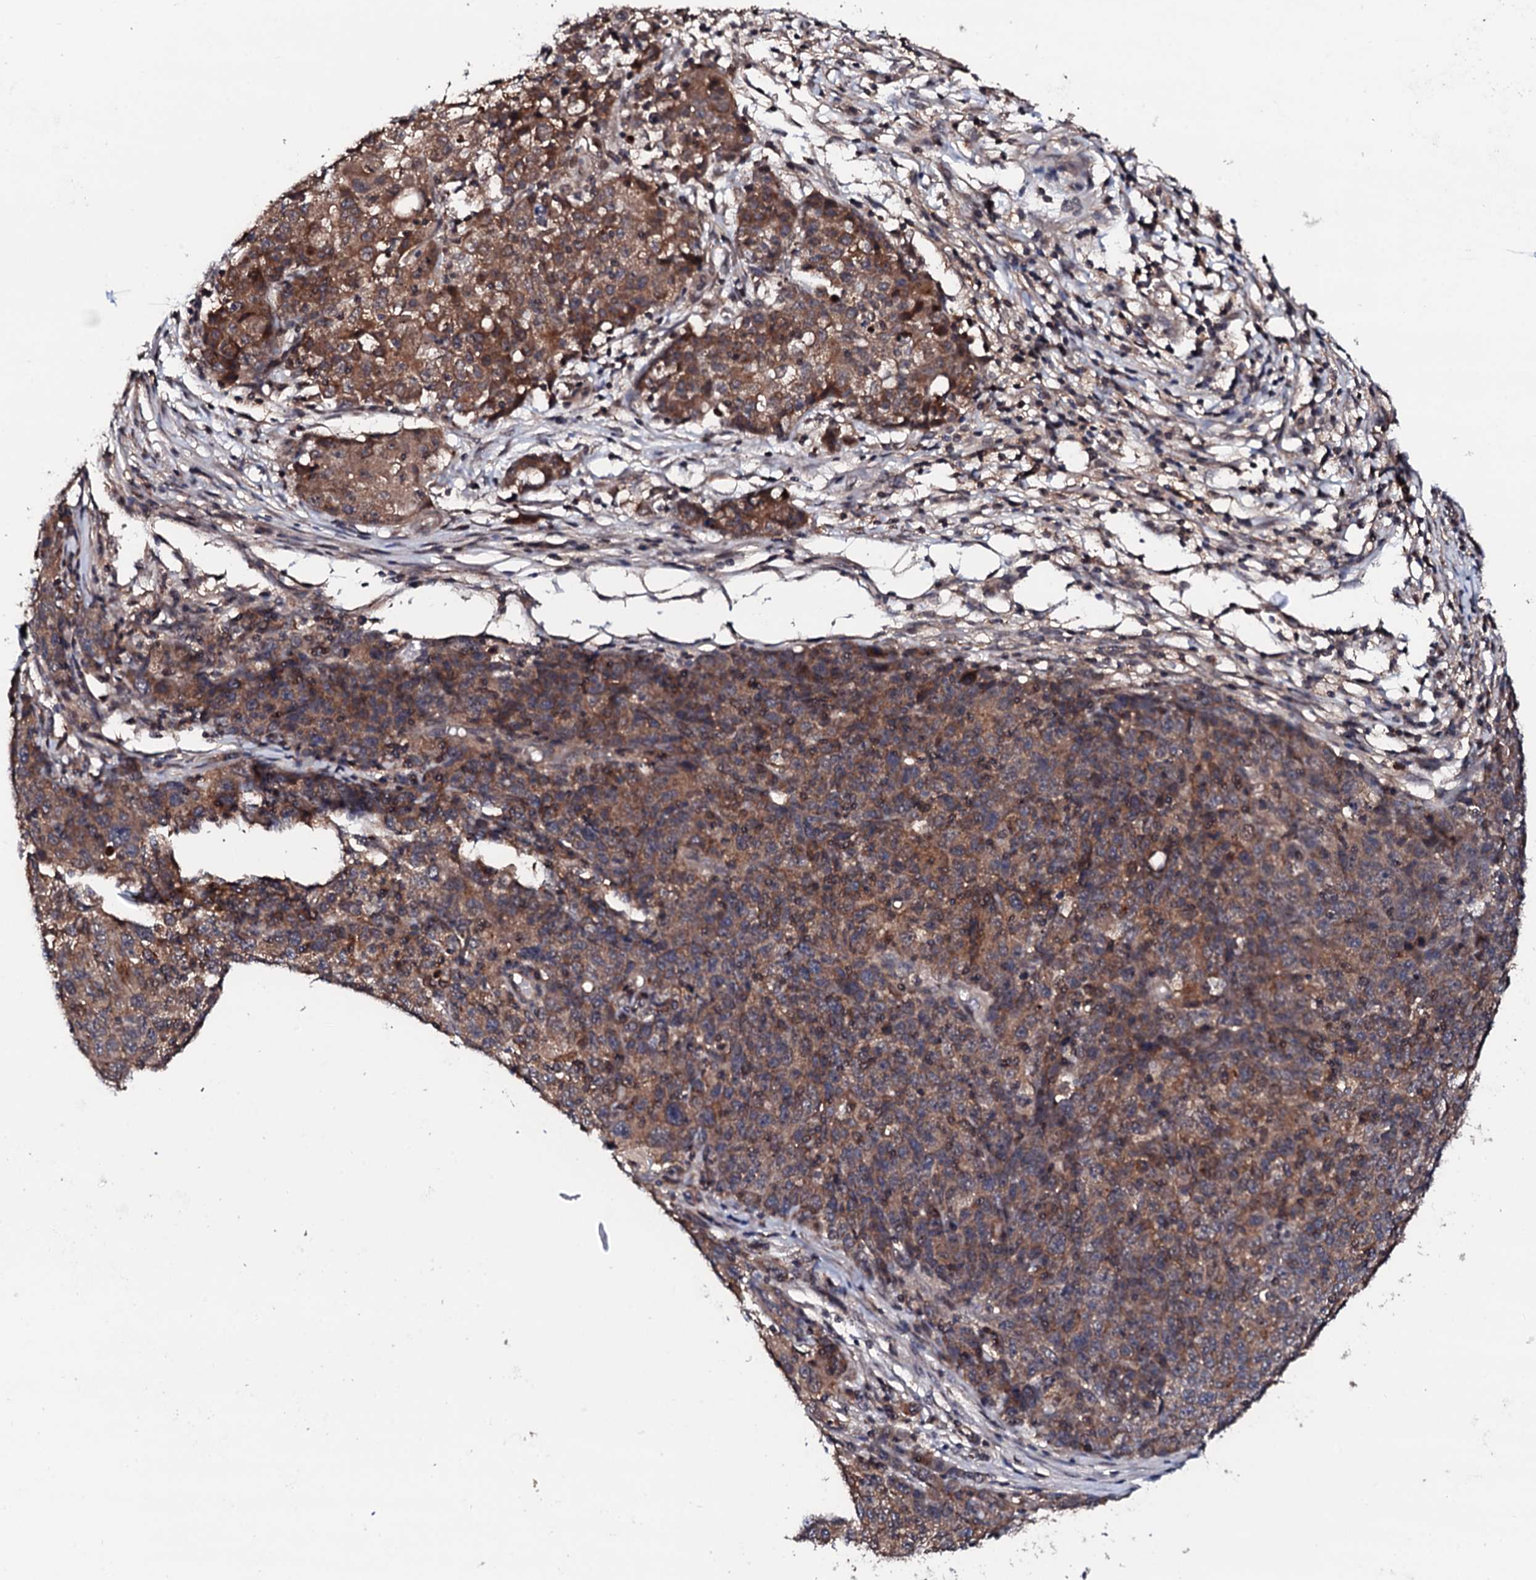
{"staining": {"intensity": "moderate", "quantity": ">75%", "location": "cytoplasmic/membranous"}, "tissue": "ovarian cancer", "cell_type": "Tumor cells", "image_type": "cancer", "snomed": [{"axis": "morphology", "description": "Carcinoma, endometroid"}, {"axis": "topography", "description": "Ovary"}], "caption": "Immunohistochemistry (IHC) staining of ovarian cancer (endometroid carcinoma), which displays medium levels of moderate cytoplasmic/membranous staining in about >75% of tumor cells indicating moderate cytoplasmic/membranous protein staining. The staining was performed using DAB (brown) for protein detection and nuclei were counterstained in hematoxylin (blue).", "gene": "EDC3", "patient": {"sex": "female", "age": 42}}